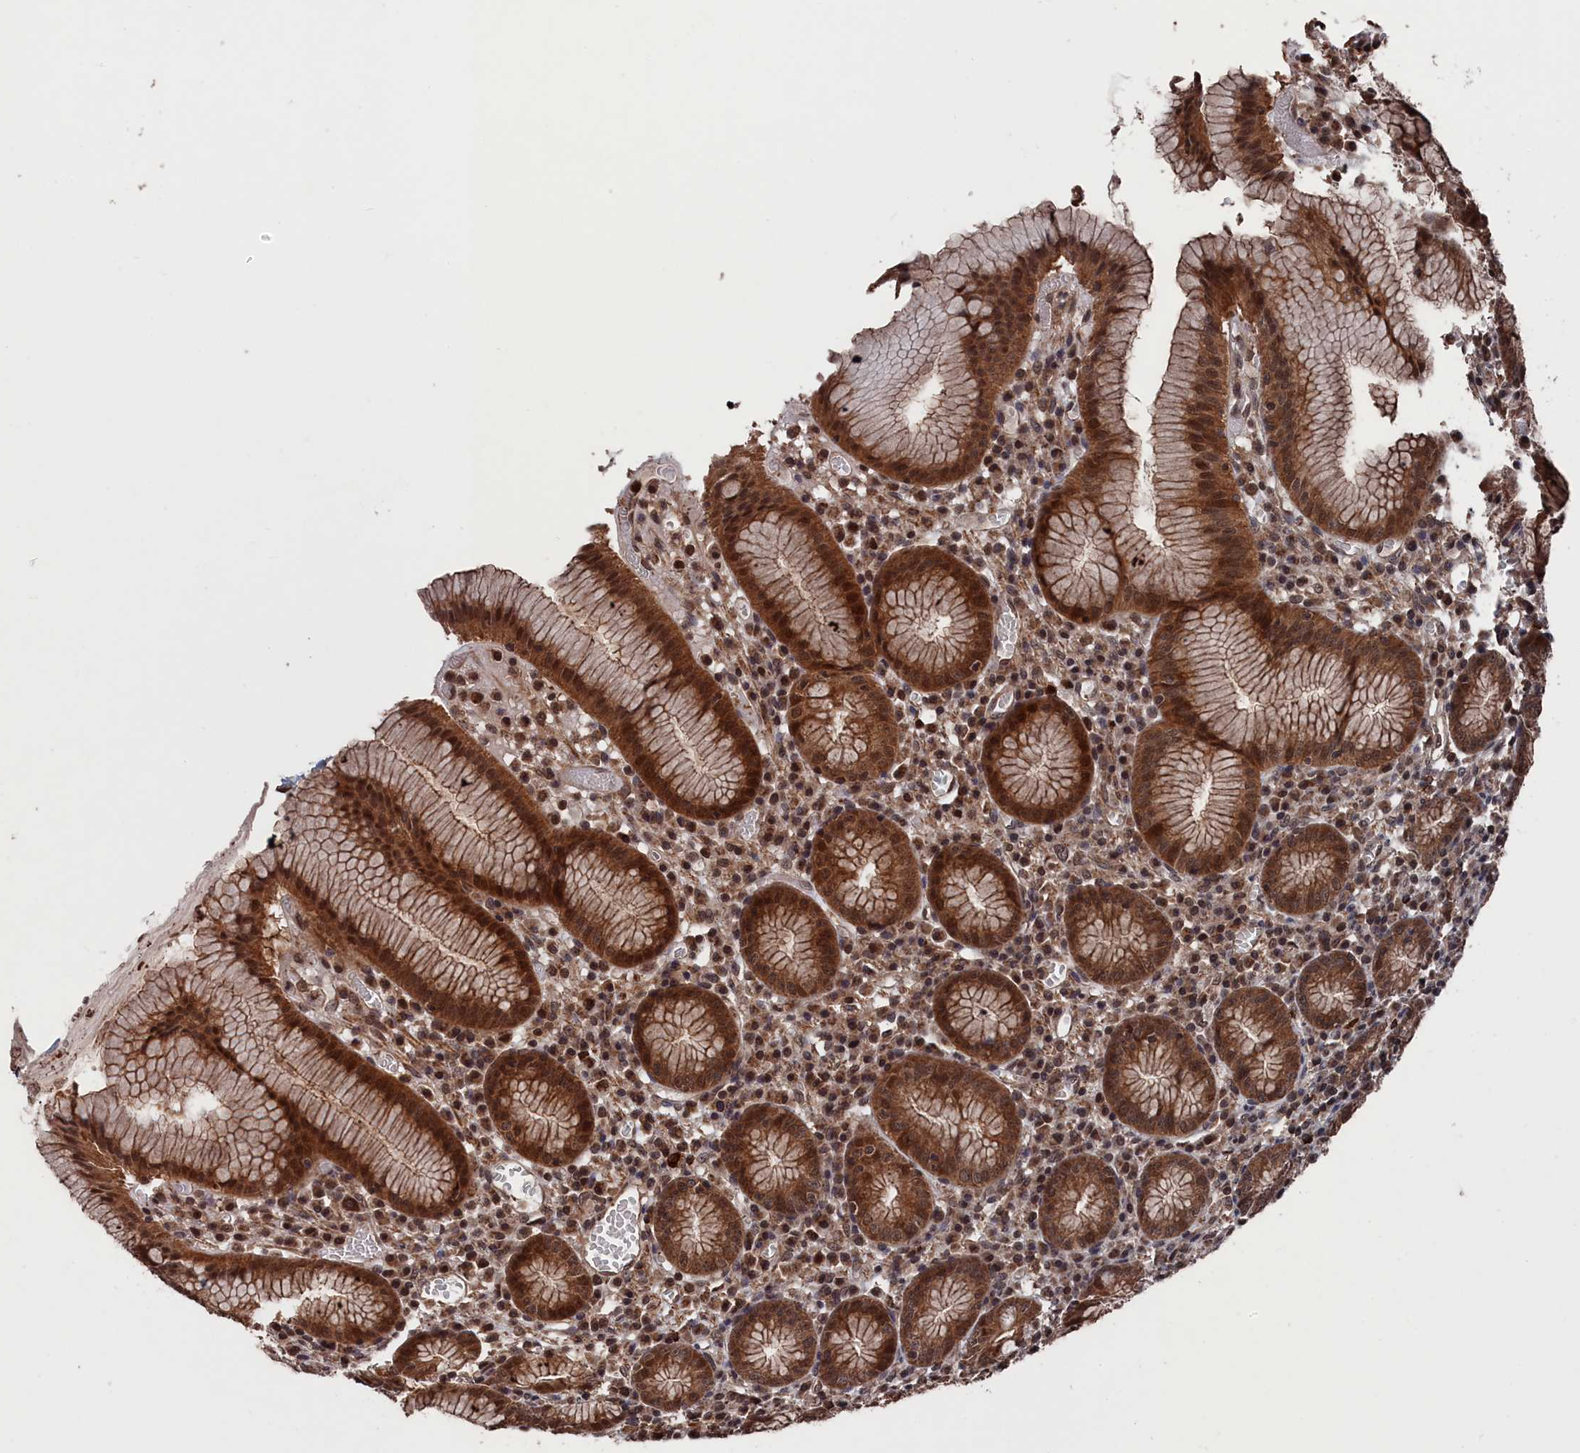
{"staining": {"intensity": "strong", "quantity": ">75%", "location": "cytoplasmic/membranous,nuclear"}, "tissue": "stomach", "cell_type": "Glandular cells", "image_type": "normal", "snomed": [{"axis": "morphology", "description": "Normal tissue, NOS"}, {"axis": "topography", "description": "Stomach"}], "caption": "IHC staining of unremarkable stomach, which shows high levels of strong cytoplasmic/membranous,nuclear expression in about >75% of glandular cells indicating strong cytoplasmic/membranous,nuclear protein positivity. The staining was performed using DAB (3,3'-diaminobenzidine) (brown) for protein detection and nuclei were counterstained in hematoxylin (blue).", "gene": "PDE12", "patient": {"sex": "male", "age": 55}}